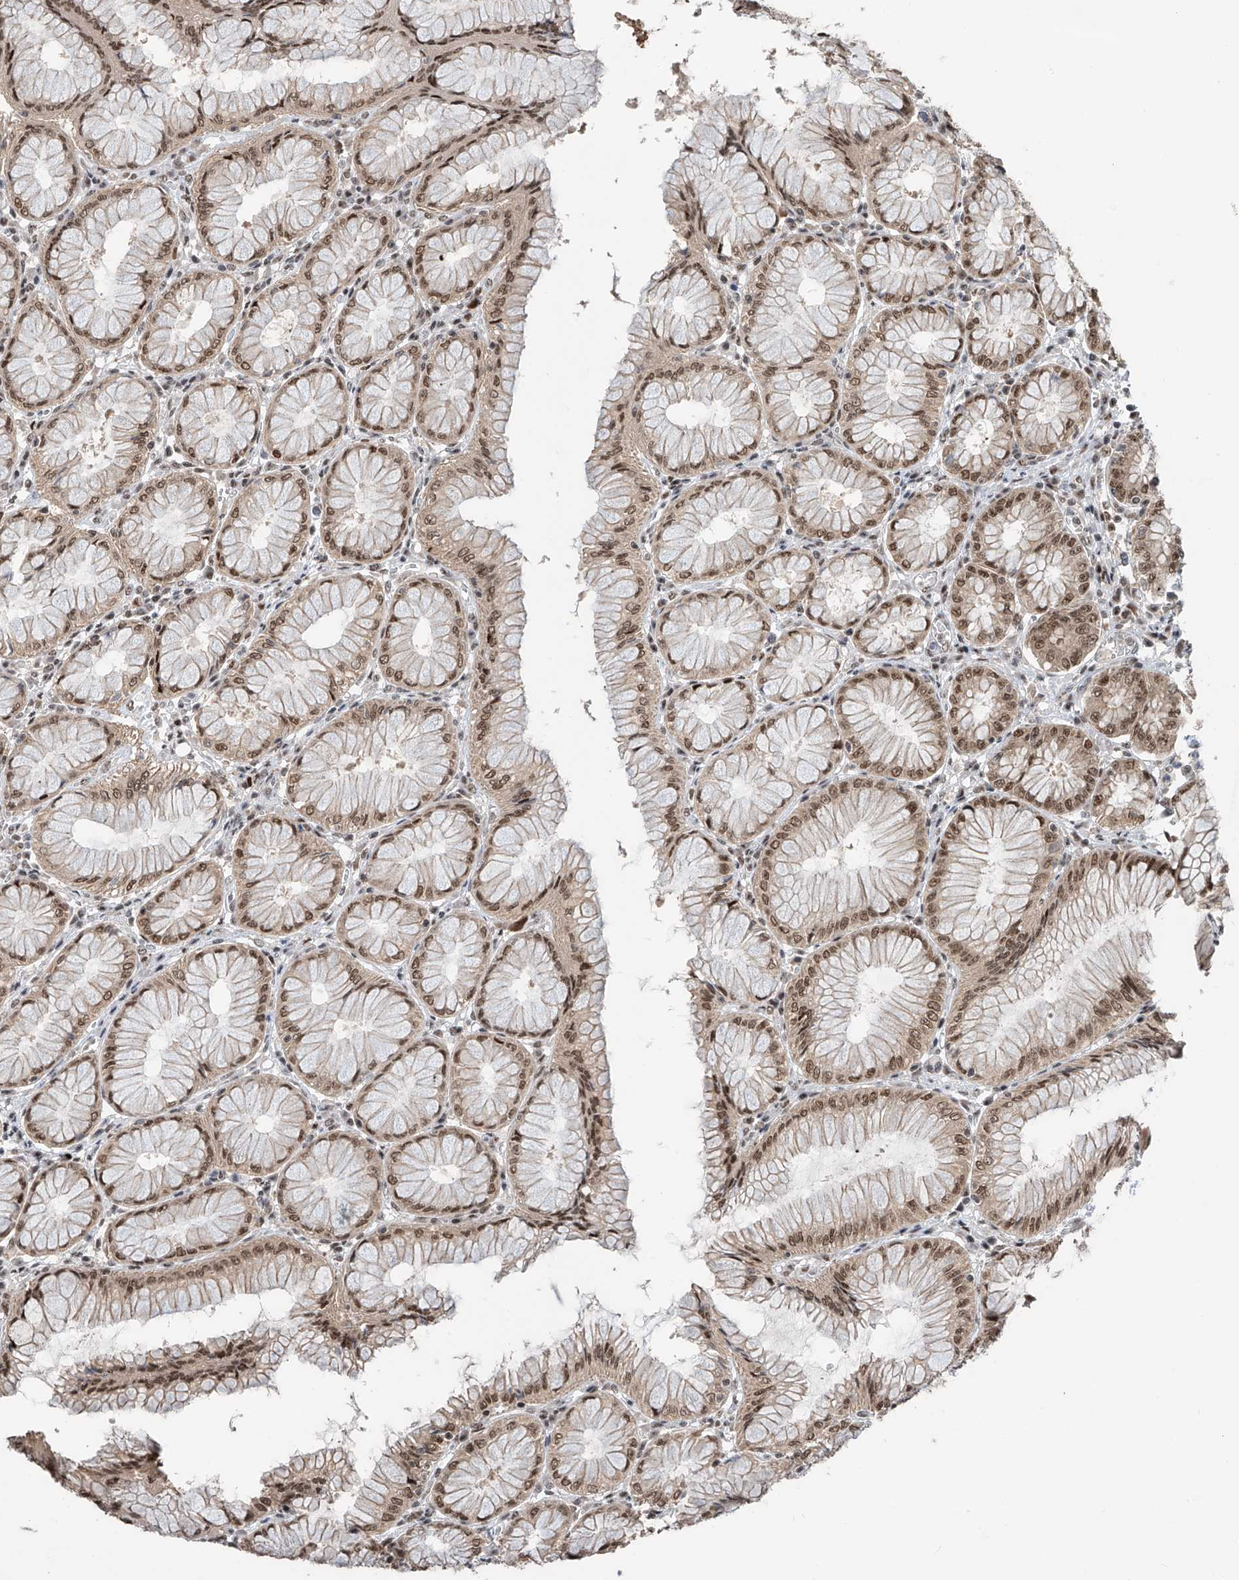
{"staining": {"intensity": "strong", "quantity": ">75%", "location": "nuclear"}, "tissue": "stomach", "cell_type": "Glandular cells", "image_type": "normal", "snomed": [{"axis": "morphology", "description": "Normal tissue, NOS"}, {"axis": "topography", "description": "Stomach, lower"}], "caption": "Brown immunohistochemical staining in normal human stomach exhibits strong nuclear staining in about >75% of glandular cells.", "gene": "RPAIN", "patient": {"sex": "female", "age": 56}}